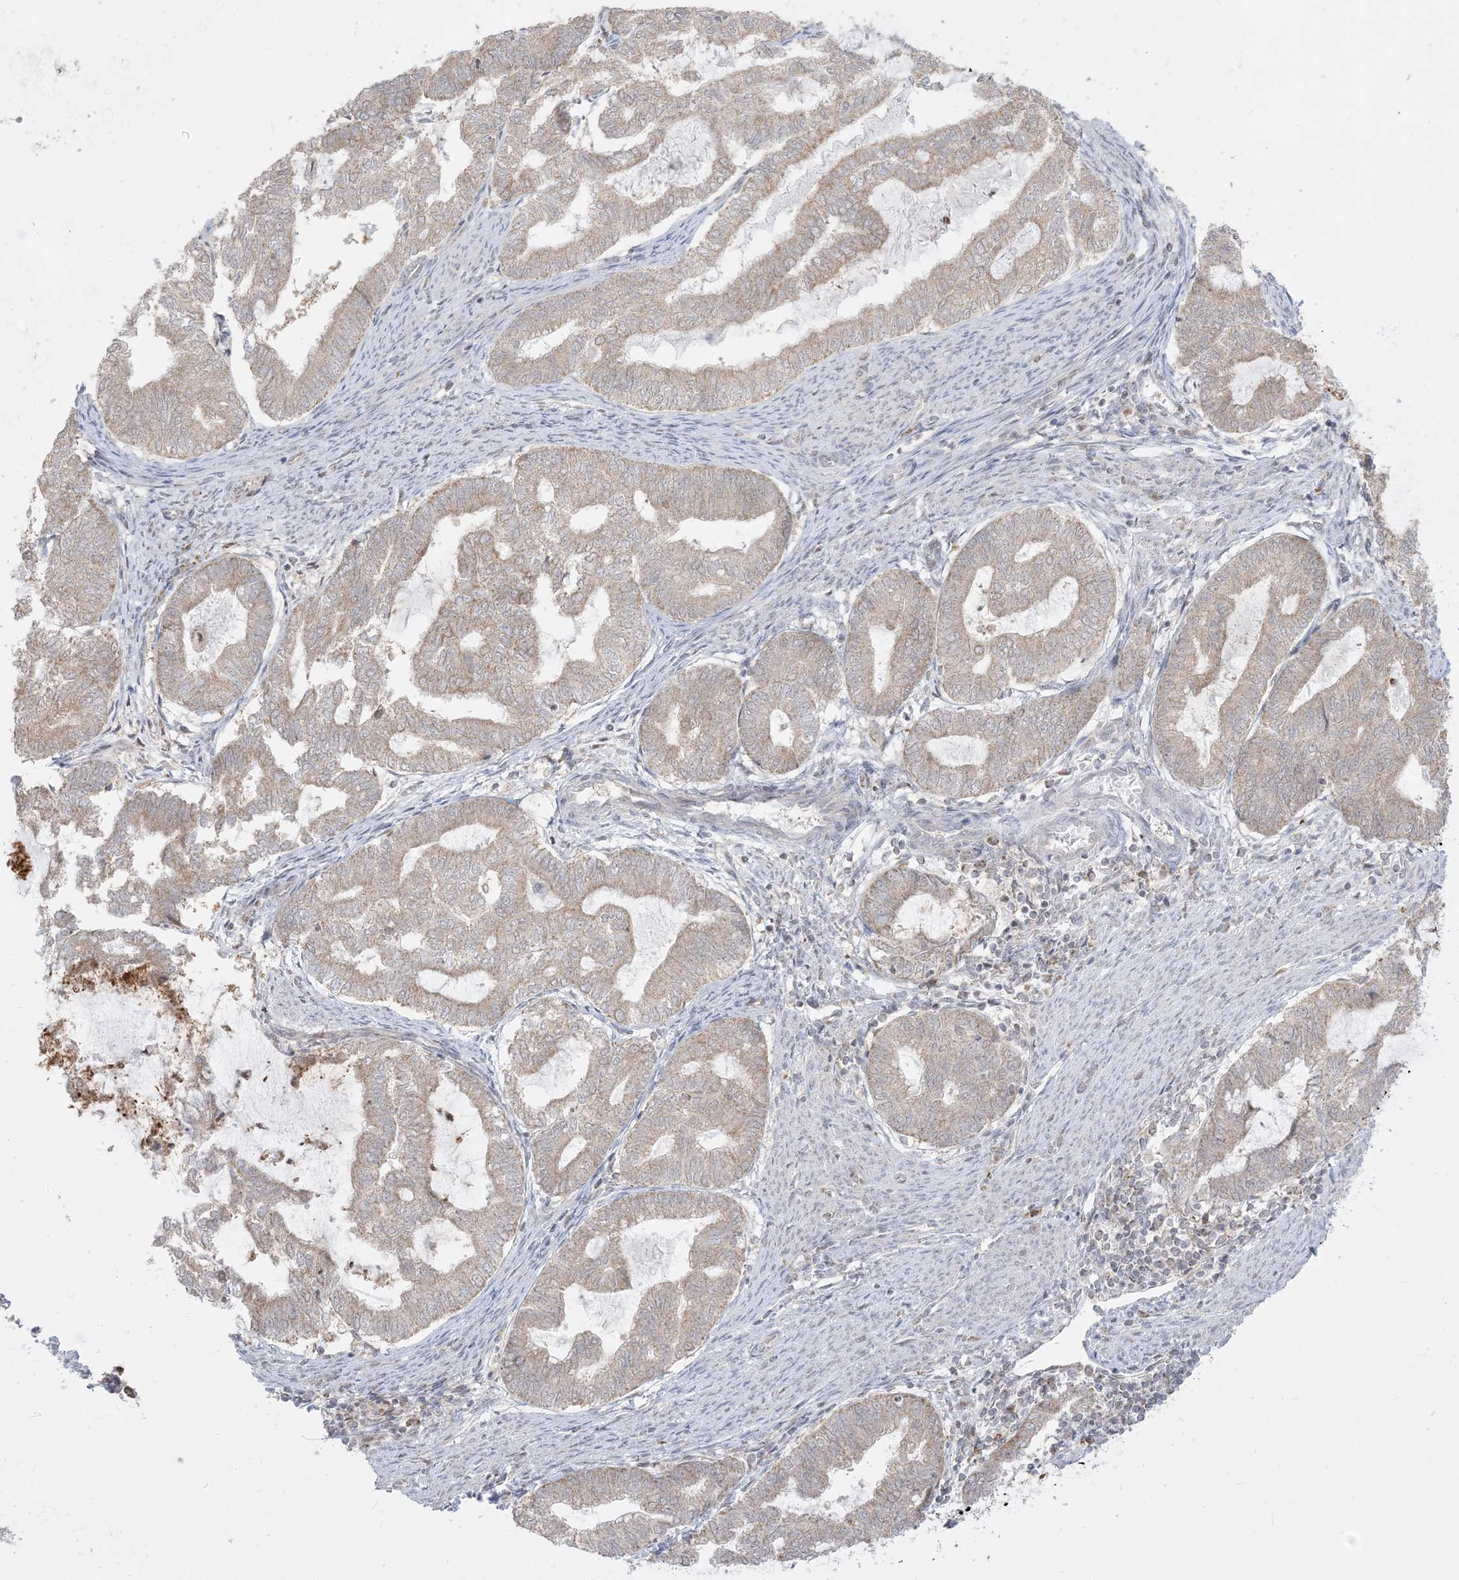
{"staining": {"intensity": "weak", "quantity": ">75%", "location": "cytoplasmic/membranous"}, "tissue": "endometrial cancer", "cell_type": "Tumor cells", "image_type": "cancer", "snomed": [{"axis": "morphology", "description": "Adenocarcinoma, NOS"}, {"axis": "topography", "description": "Endometrium"}], "caption": "Protein expression analysis of human endometrial cancer reveals weak cytoplasmic/membranous positivity in about >75% of tumor cells.", "gene": "KANSL3", "patient": {"sex": "female", "age": 79}}